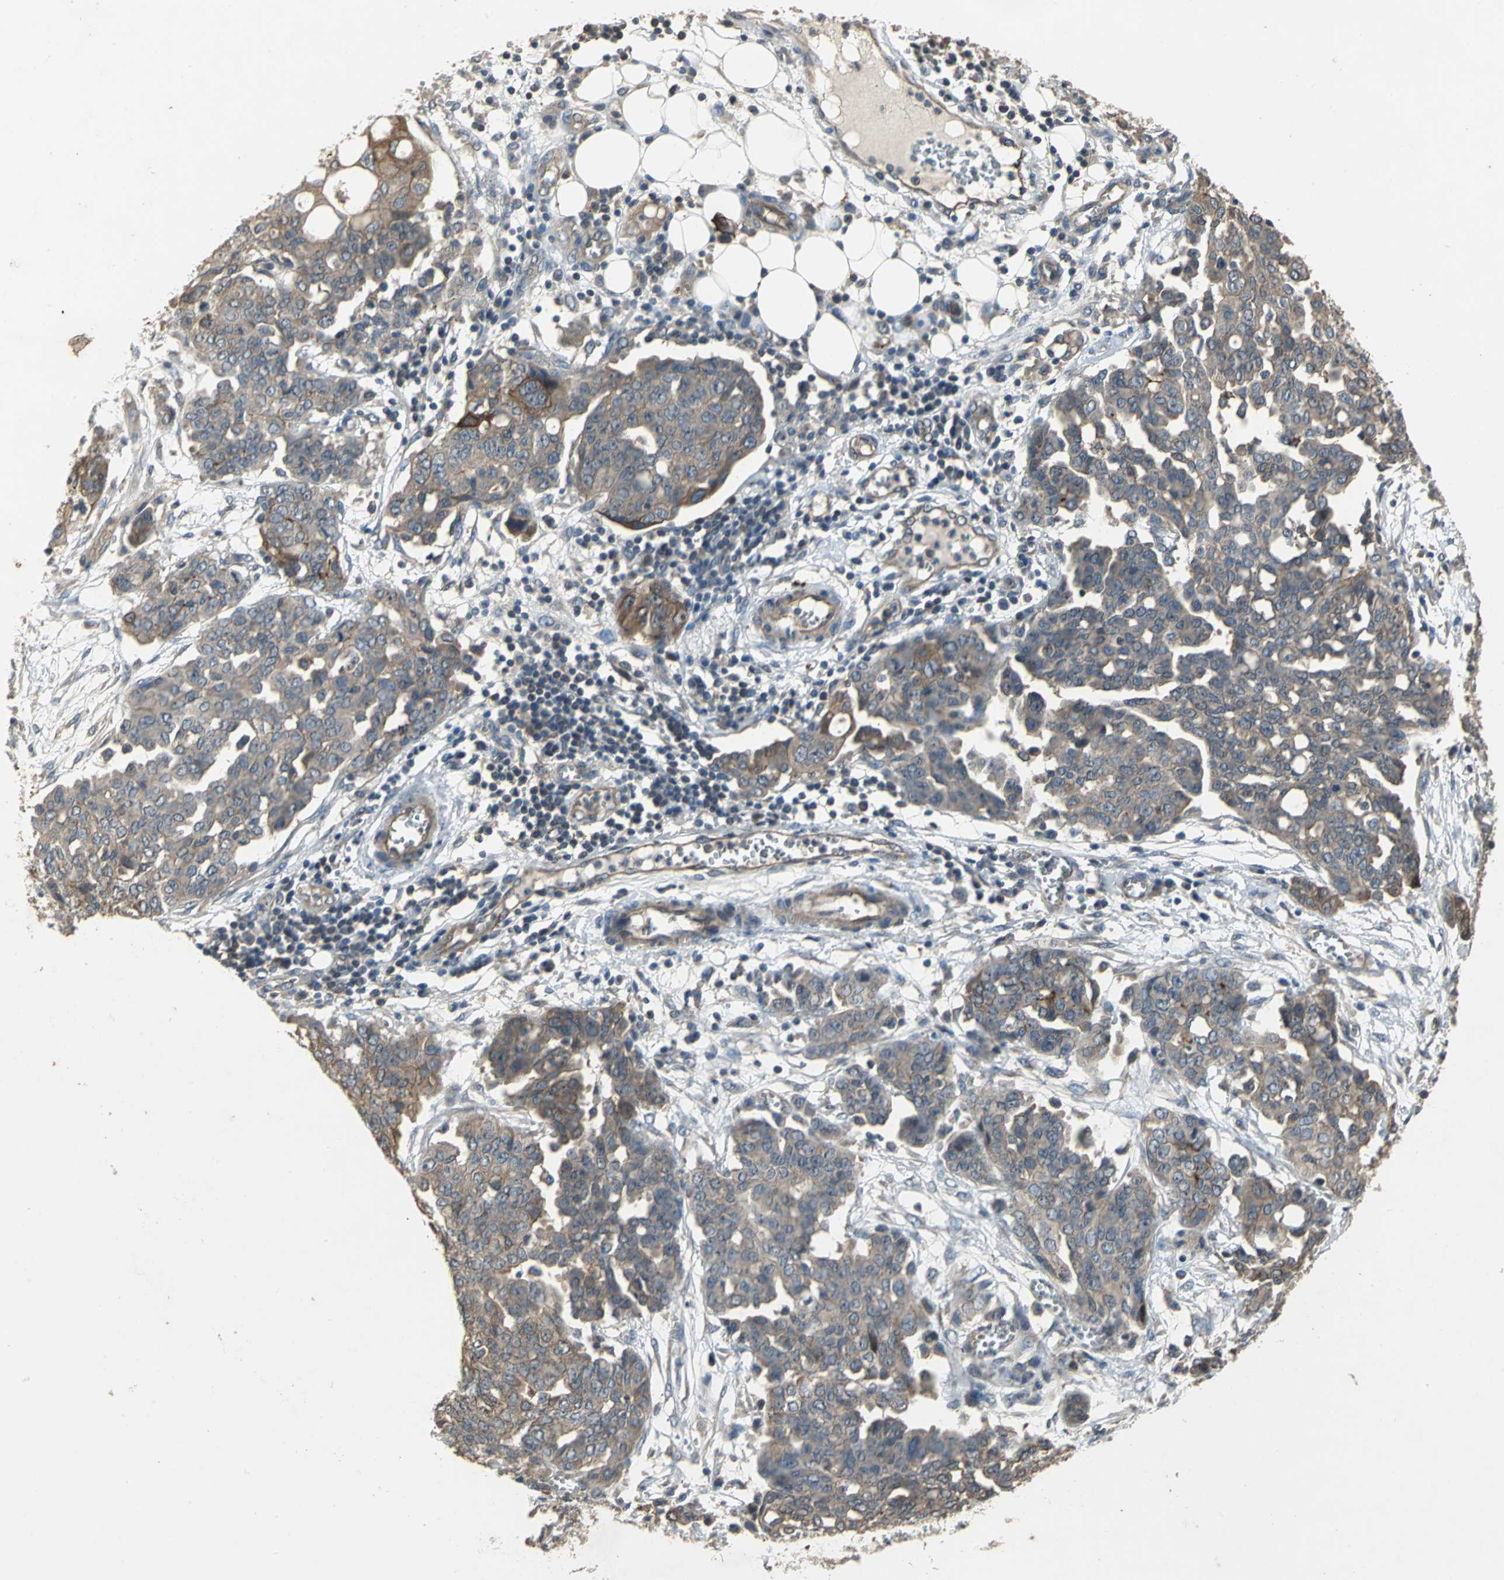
{"staining": {"intensity": "moderate", "quantity": ">75%", "location": "cytoplasmic/membranous"}, "tissue": "ovarian cancer", "cell_type": "Tumor cells", "image_type": "cancer", "snomed": [{"axis": "morphology", "description": "Cystadenocarcinoma, serous, NOS"}, {"axis": "topography", "description": "Soft tissue"}, {"axis": "topography", "description": "Ovary"}], "caption": "High-power microscopy captured an IHC micrograph of serous cystadenocarcinoma (ovarian), revealing moderate cytoplasmic/membranous positivity in about >75% of tumor cells.", "gene": "MET", "patient": {"sex": "female", "age": 57}}